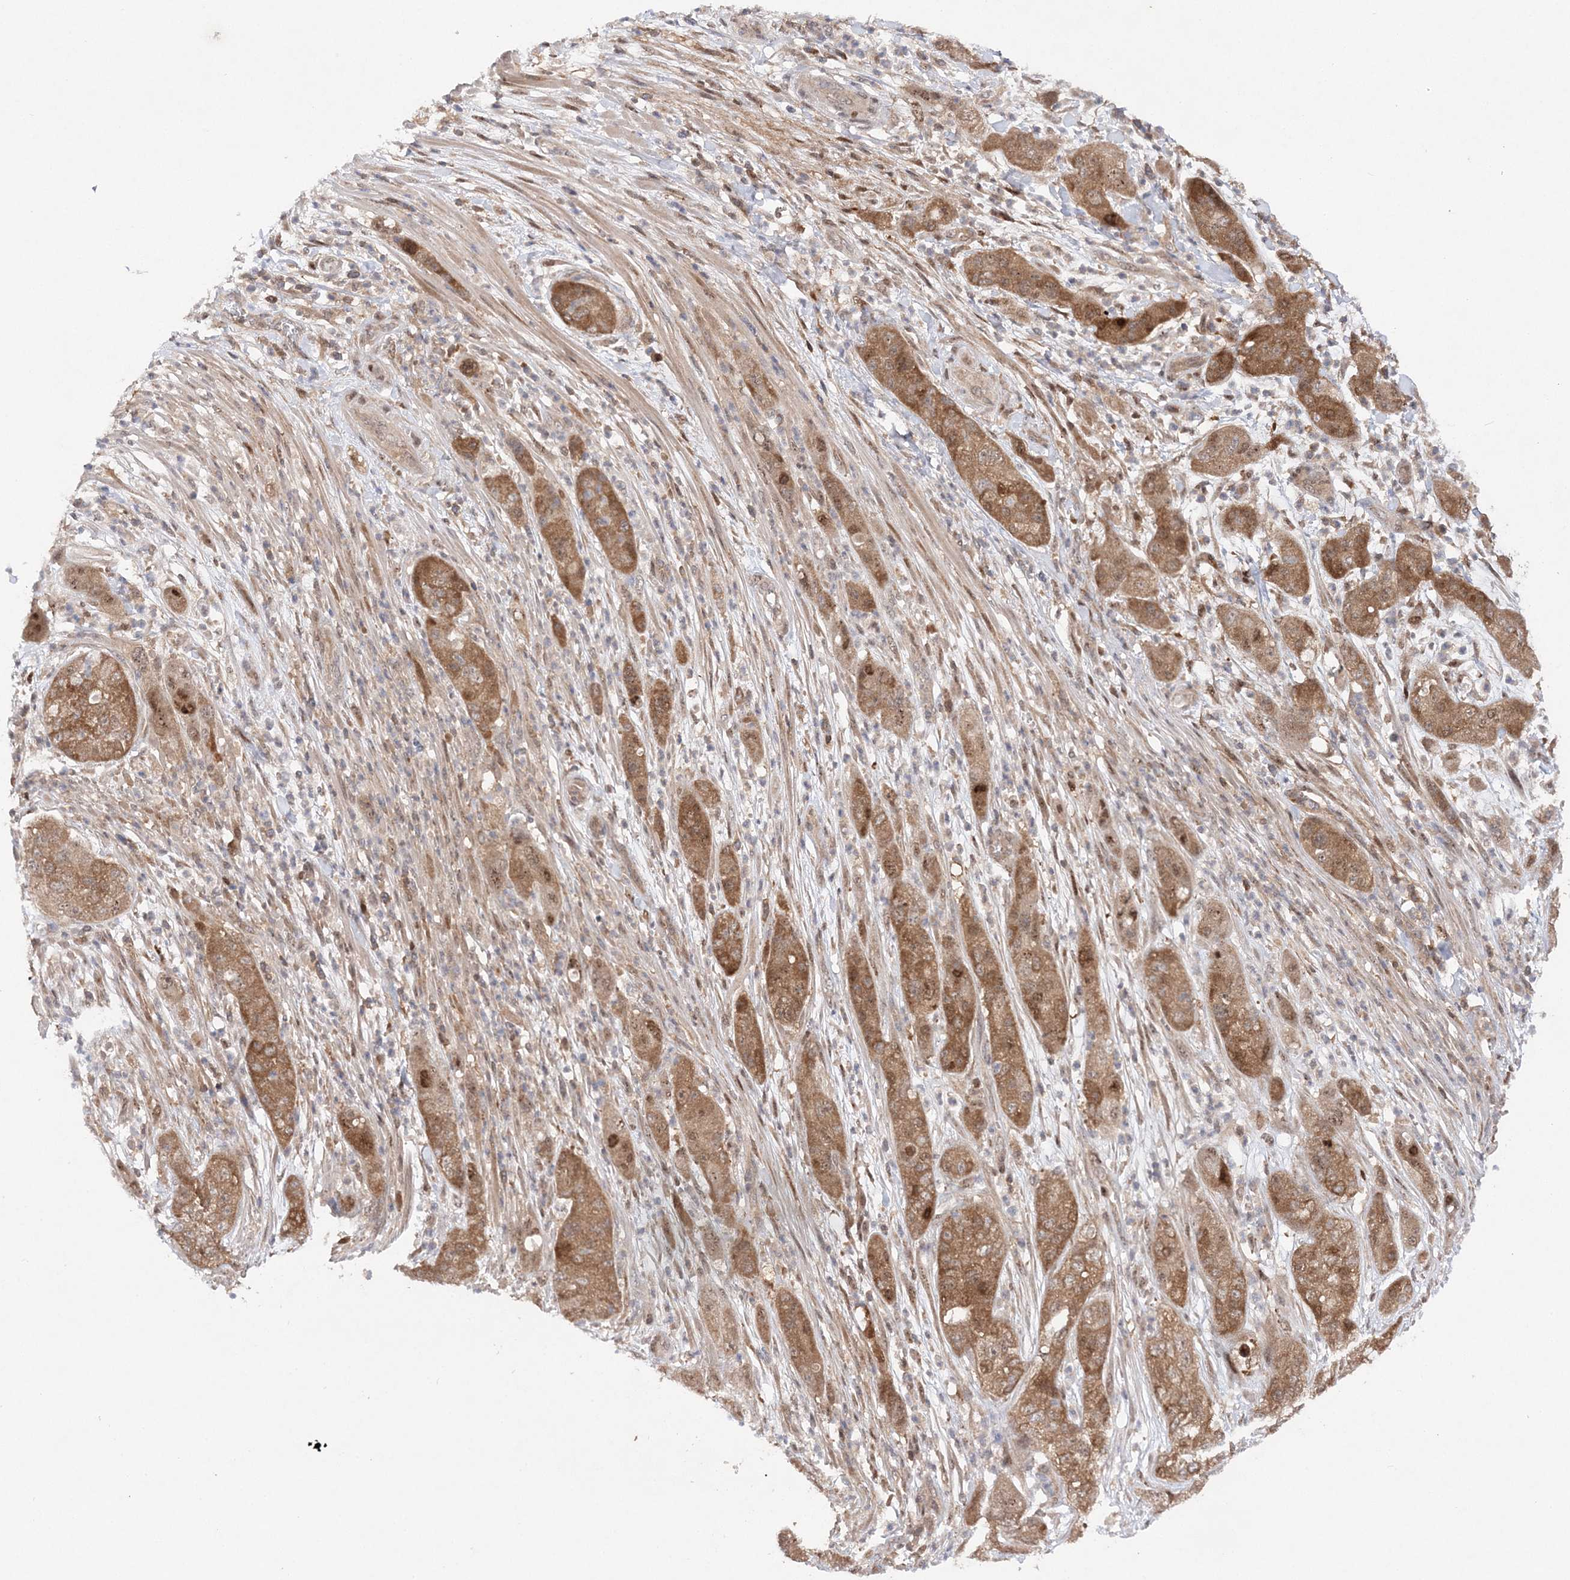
{"staining": {"intensity": "moderate", "quantity": ">75%", "location": "cytoplasmic/membranous"}, "tissue": "pancreatic cancer", "cell_type": "Tumor cells", "image_type": "cancer", "snomed": [{"axis": "morphology", "description": "Adenocarcinoma, NOS"}, {"axis": "topography", "description": "Pancreas"}], "caption": "Protein analysis of pancreatic cancer (adenocarcinoma) tissue shows moderate cytoplasmic/membranous expression in approximately >75% of tumor cells.", "gene": "NIF3L1", "patient": {"sex": "female", "age": 78}}